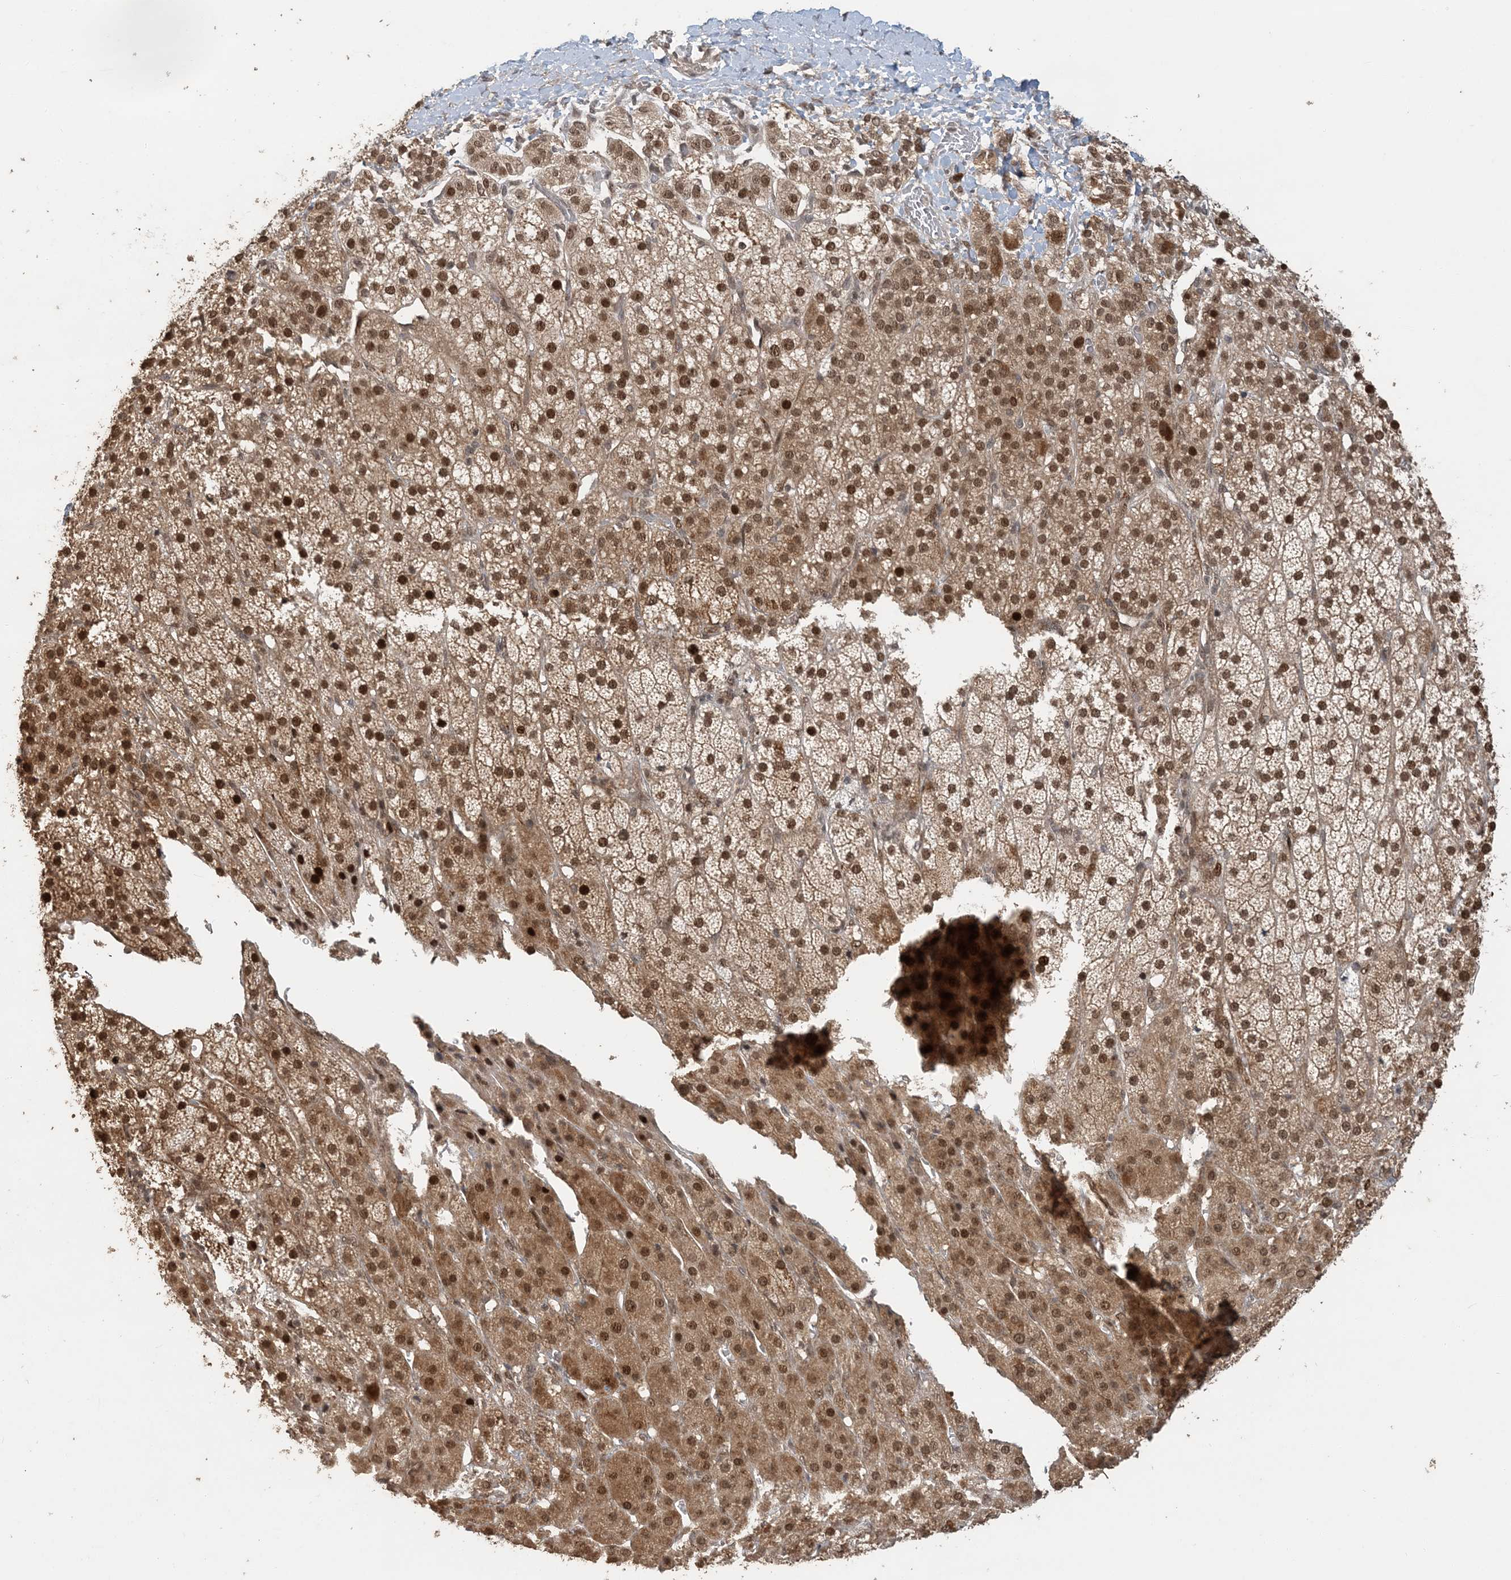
{"staining": {"intensity": "strong", "quantity": ">75%", "location": "cytoplasmic/membranous,nuclear"}, "tissue": "adrenal gland", "cell_type": "Glandular cells", "image_type": "normal", "snomed": [{"axis": "morphology", "description": "Normal tissue, NOS"}, {"axis": "topography", "description": "Adrenal gland"}], "caption": "IHC histopathology image of unremarkable adrenal gland: adrenal gland stained using IHC shows high levels of strong protein expression localized specifically in the cytoplasmic/membranous,nuclear of glandular cells, appearing as a cytoplasmic/membranous,nuclear brown color.", "gene": "ATP13A2", "patient": {"sex": "female", "age": 57}}